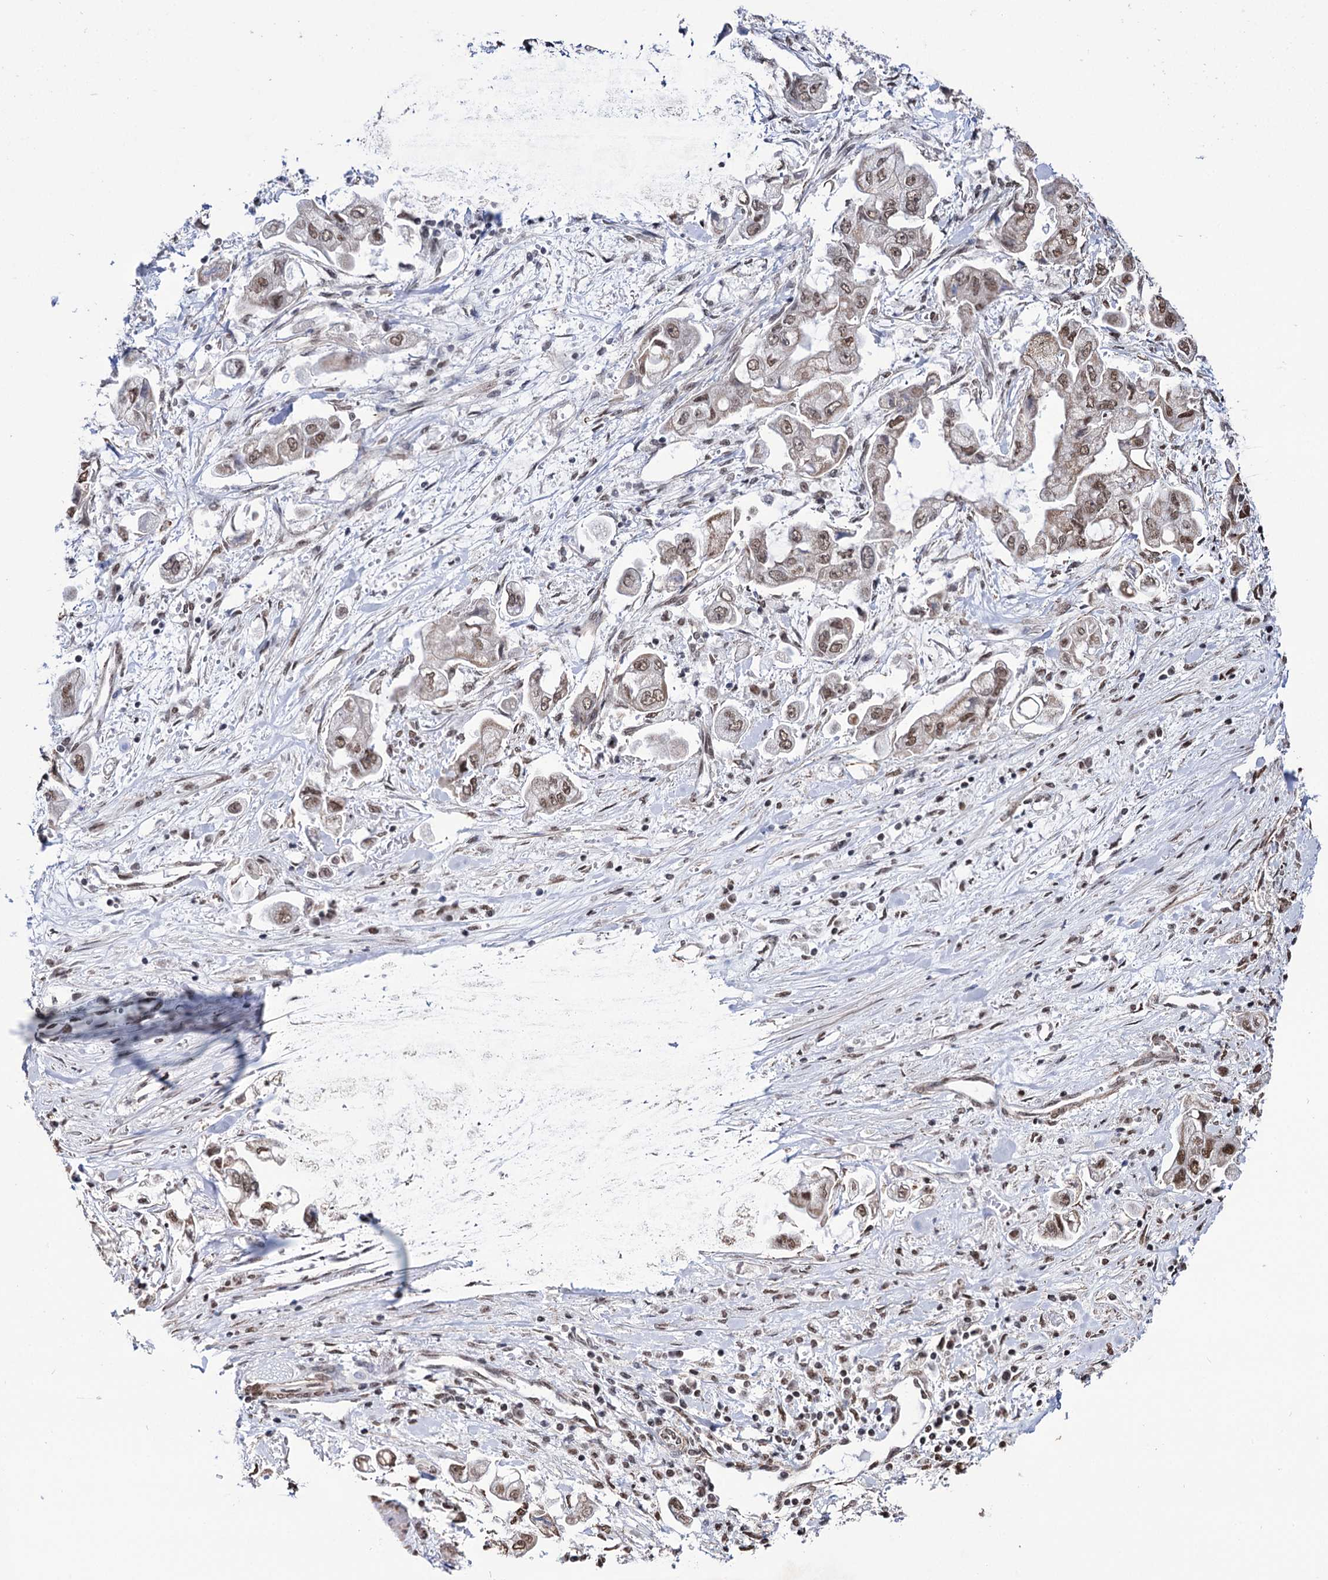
{"staining": {"intensity": "moderate", "quantity": ">75%", "location": "nuclear"}, "tissue": "stomach cancer", "cell_type": "Tumor cells", "image_type": "cancer", "snomed": [{"axis": "morphology", "description": "Adenocarcinoma, NOS"}, {"axis": "topography", "description": "Stomach"}], "caption": "Moderate nuclear positivity is identified in about >75% of tumor cells in adenocarcinoma (stomach).", "gene": "ABHD10", "patient": {"sex": "male", "age": 62}}